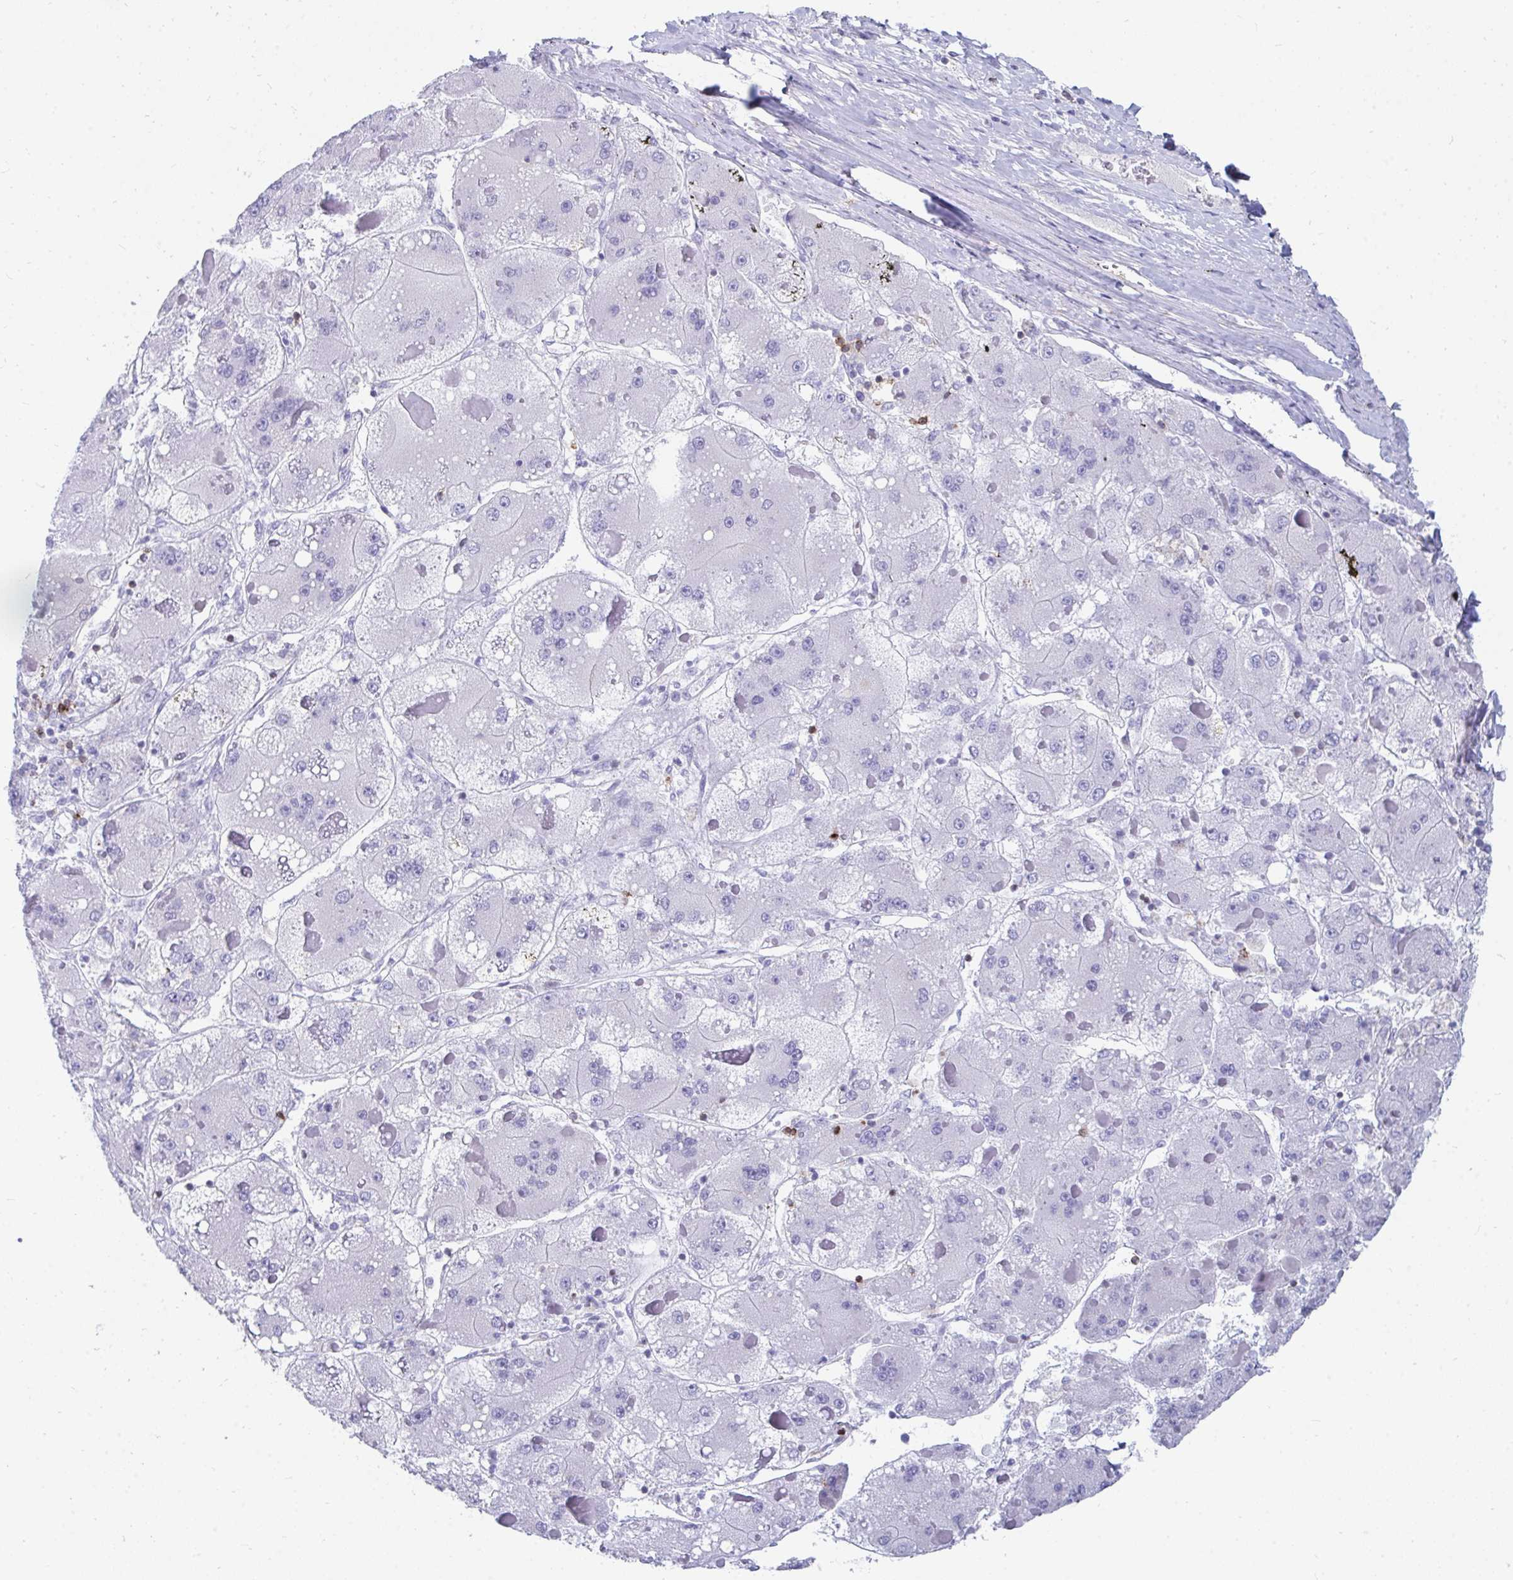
{"staining": {"intensity": "negative", "quantity": "none", "location": "none"}, "tissue": "liver cancer", "cell_type": "Tumor cells", "image_type": "cancer", "snomed": [{"axis": "morphology", "description": "Carcinoma, Hepatocellular, NOS"}, {"axis": "topography", "description": "Liver"}], "caption": "IHC photomicrograph of neoplastic tissue: human hepatocellular carcinoma (liver) stained with DAB displays no significant protein expression in tumor cells. The staining is performed using DAB (3,3'-diaminobenzidine) brown chromogen with nuclei counter-stained in using hematoxylin.", "gene": "CD7", "patient": {"sex": "female", "age": 73}}